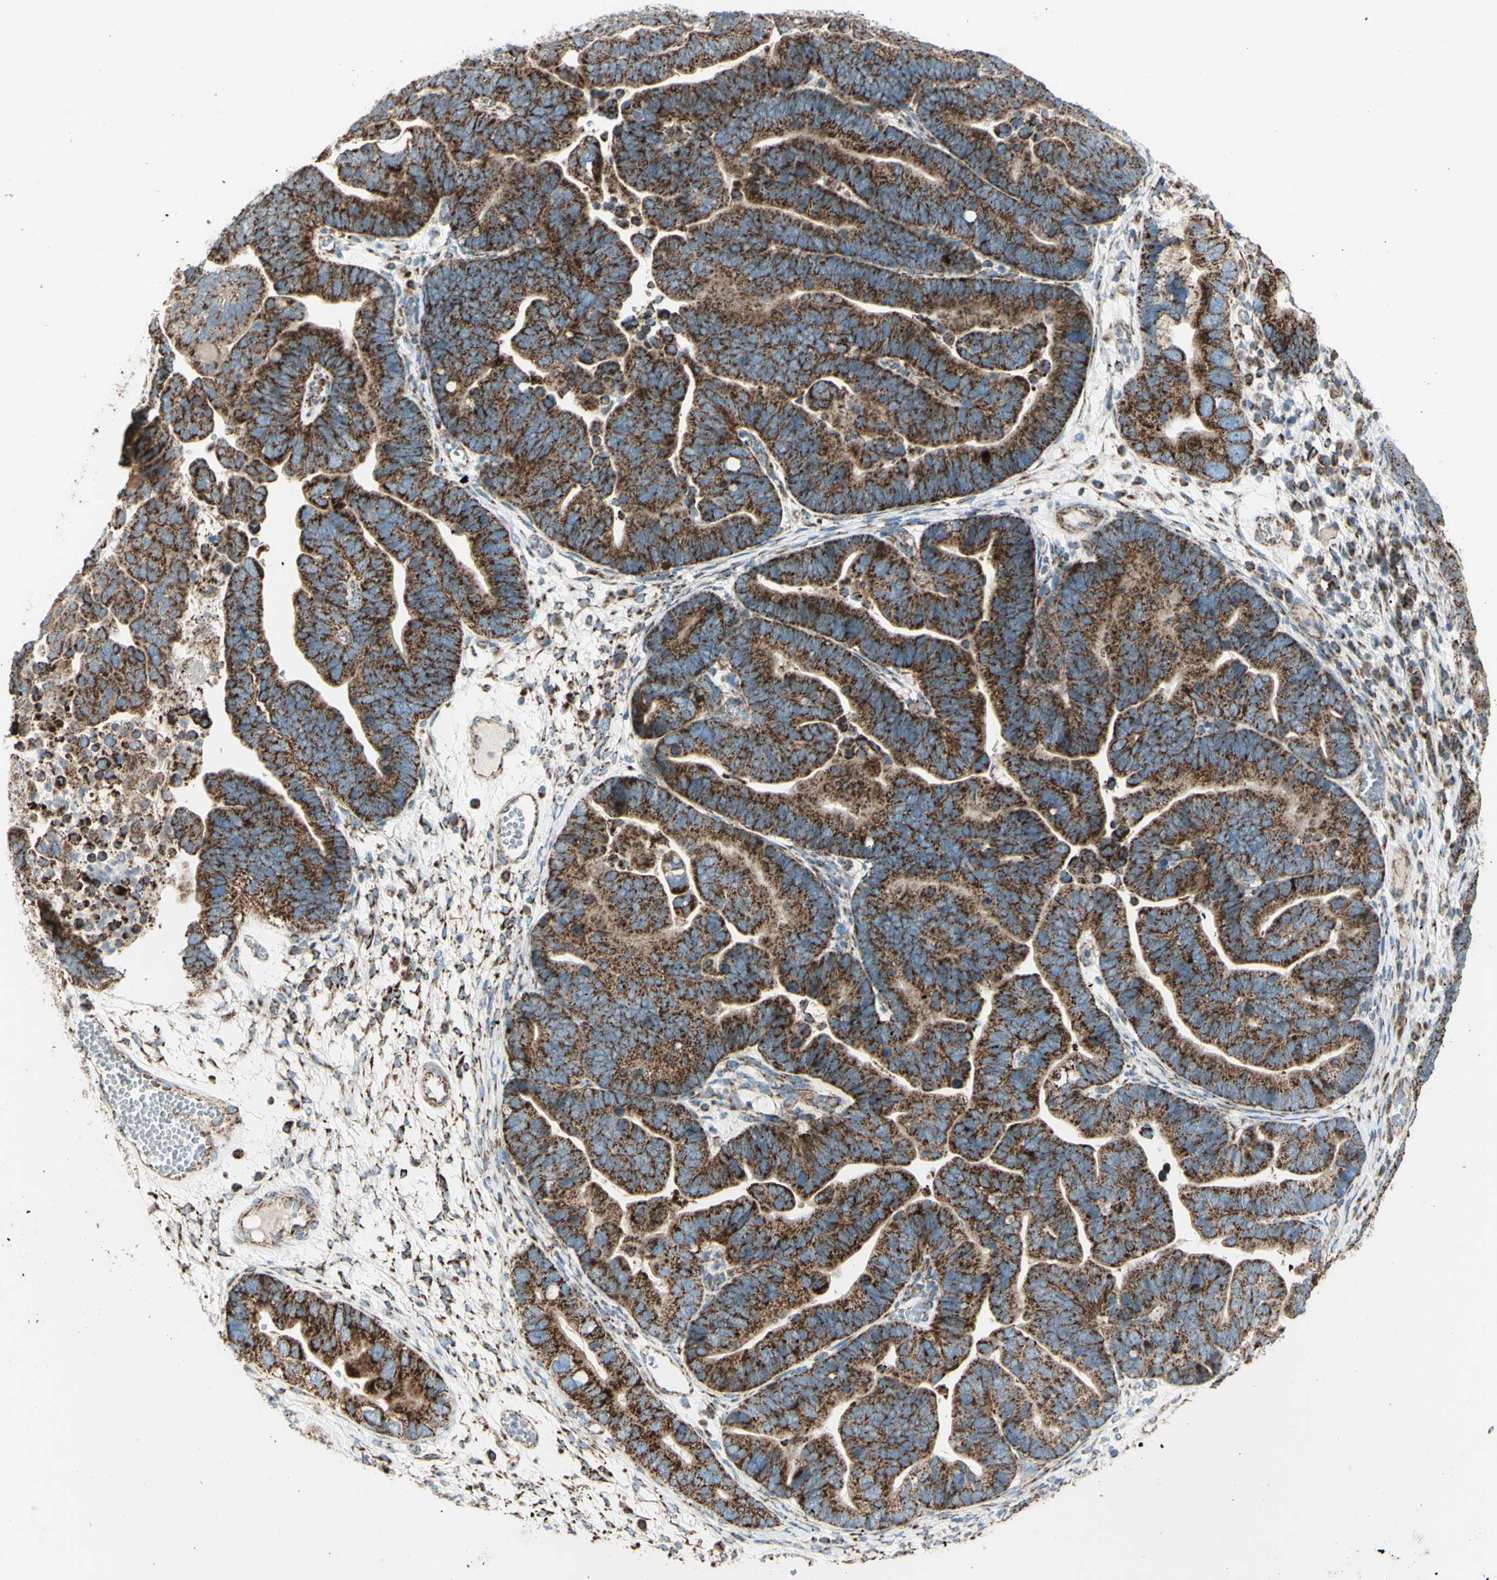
{"staining": {"intensity": "strong", "quantity": ">75%", "location": "cytoplasmic/membranous"}, "tissue": "ovarian cancer", "cell_type": "Tumor cells", "image_type": "cancer", "snomed": [{"axis": "morphology", "description": "Cystadenocarcinoma, serous, NOS"}, {"axis": "topography", "description": "Ovary"}], "caption": "A brown stain labels strong cytoplasmic/membranous positivity of a protein in ovarian serous cystadenocarcinoma tumor cells. The protein of interest is shown in brown color, while the nuclei are stained blue.", "gene": "RHOT1", "patient": {"sex": "female", "age": 56}}